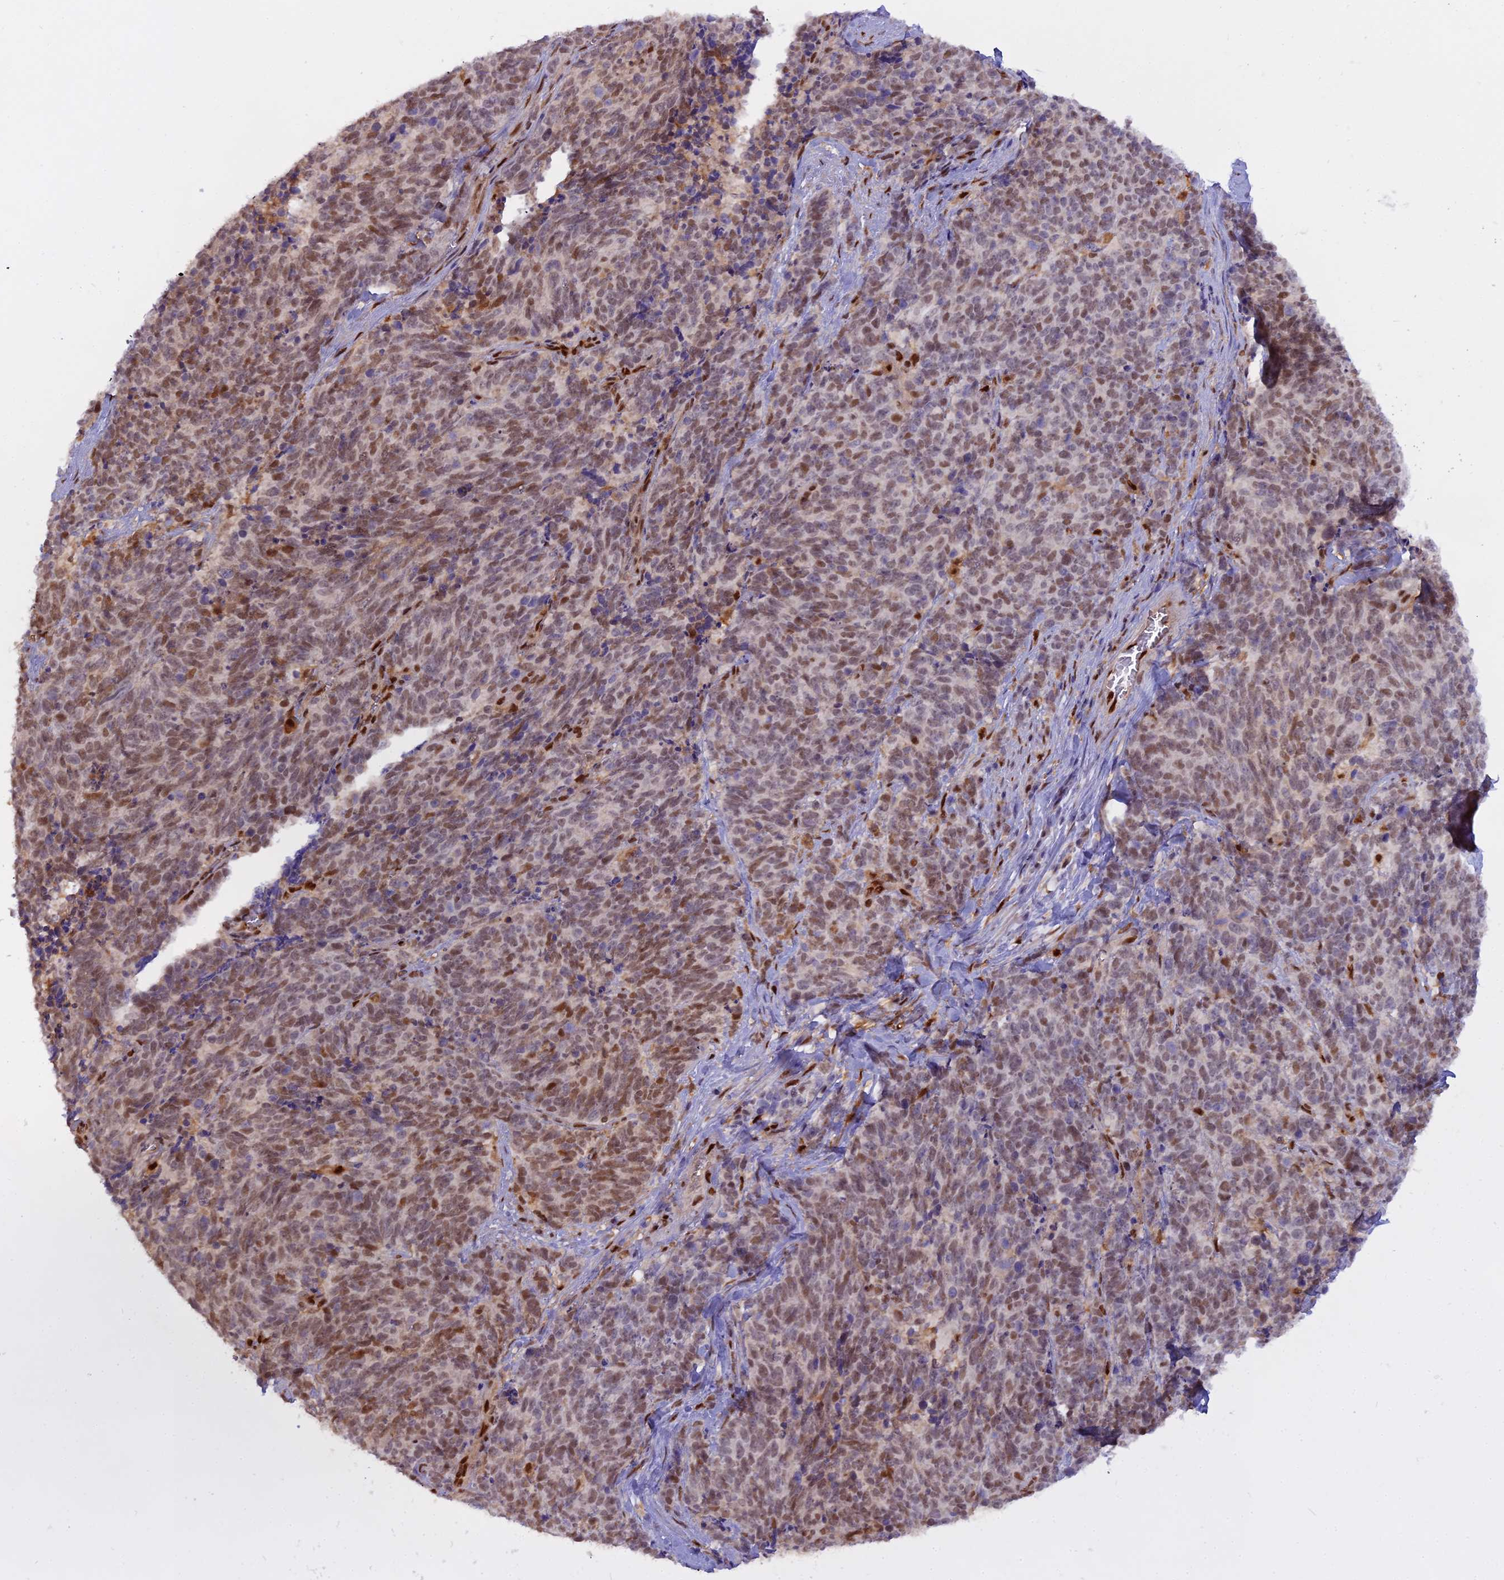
{"staining": {"intensity": "moderate", "quantity": ">75%", "location": "nuclear"}, "tissue": "cervical cancer", "cell_type": "Tumor cells", "image_type": "cancer", "snomed": [{"axis": "morphology", "description": "Squamous cell carcinoma, NOS"}, {"axis": "topography", "description": "Cervix"}], "caption": "Immunohistochemical staining of human cervical cancer (squamous cell carcinoma) demonstrates medium levels of moderate nuclear positivity in about >75% of tumor cells.", "gene": "NPEPL1", "patient": {"sex": "female", "age": 29}}